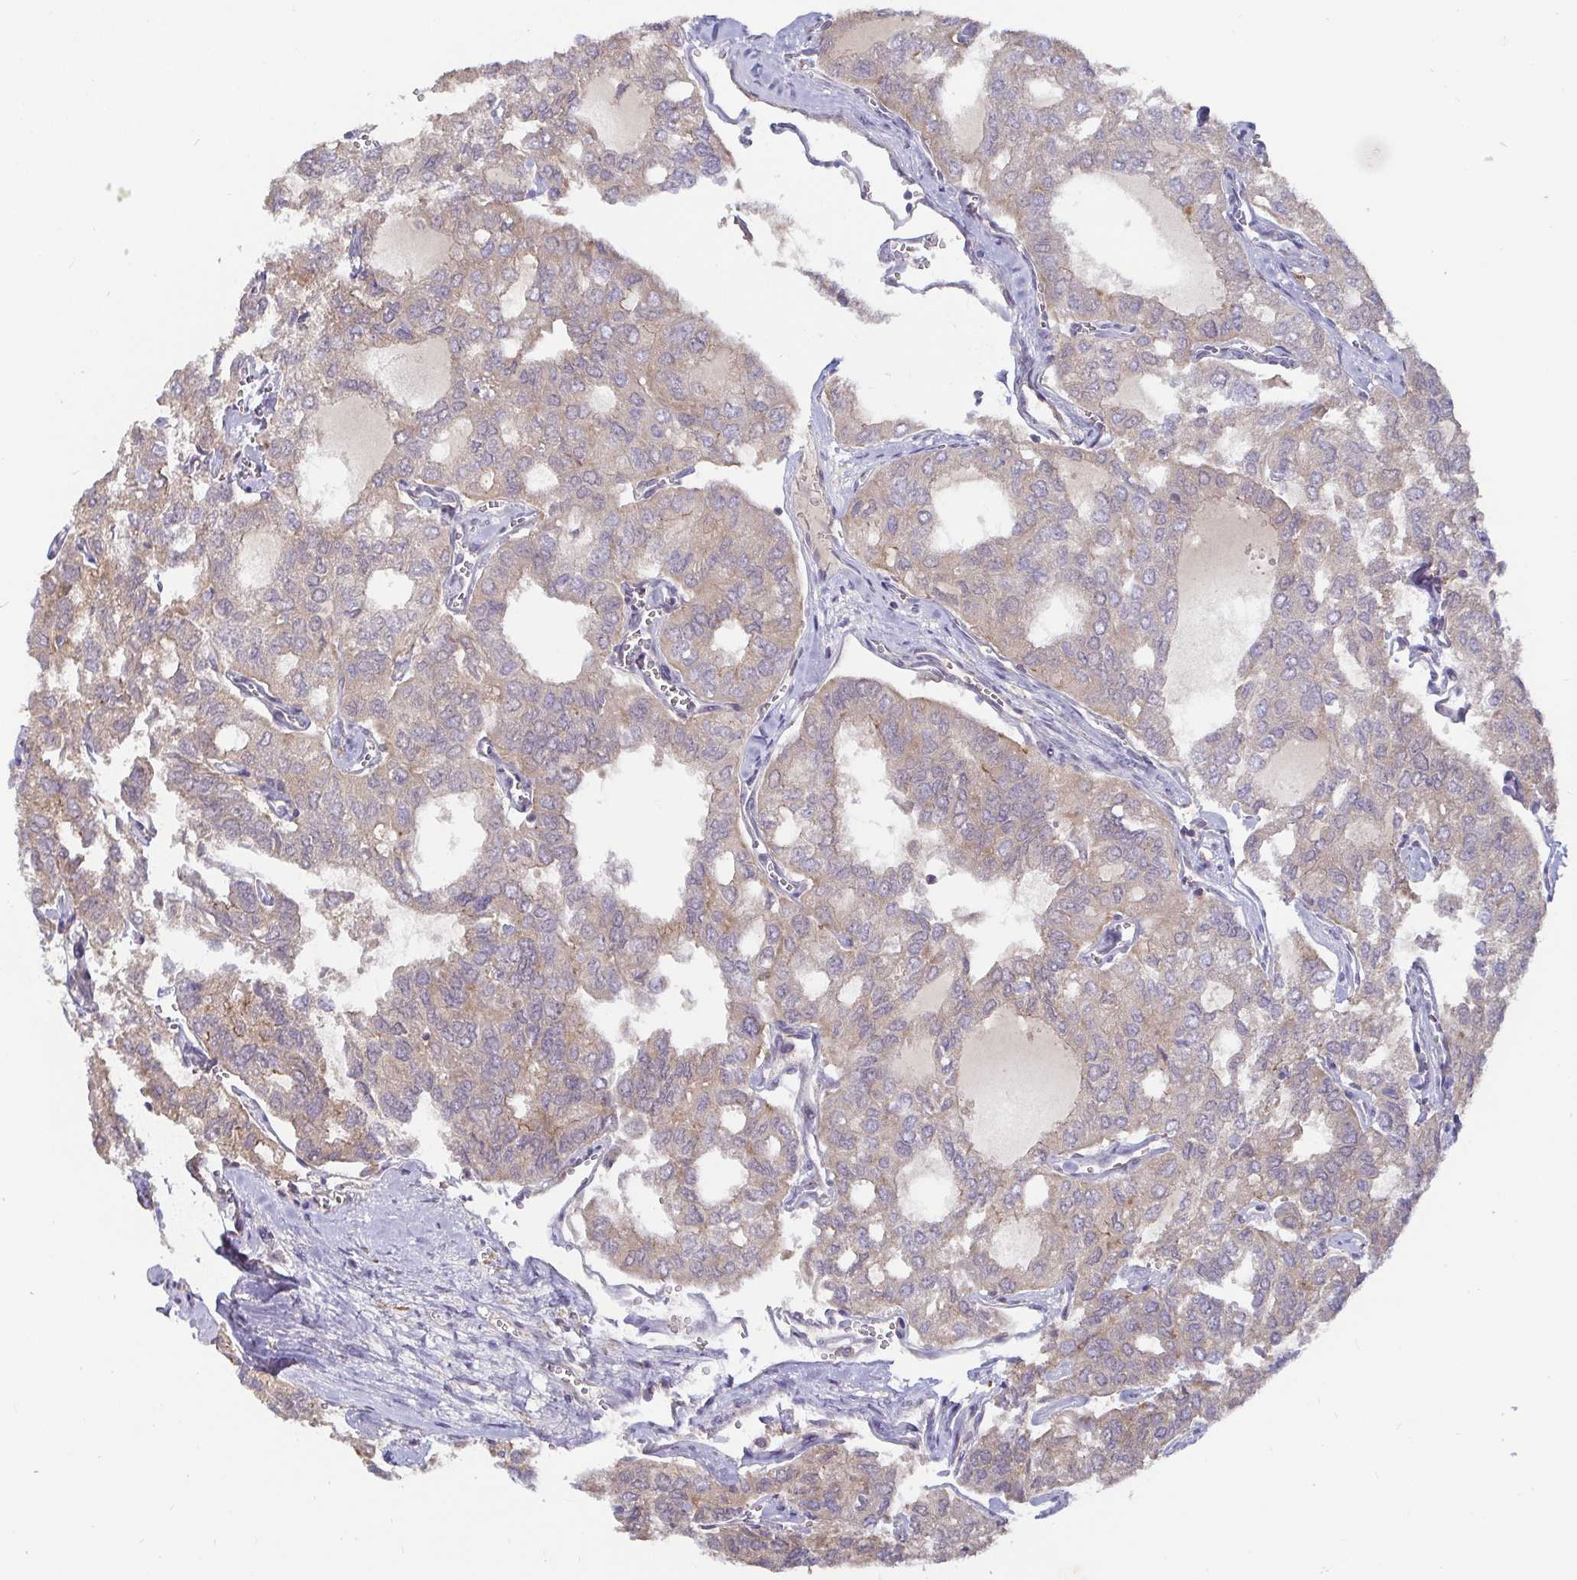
{"staining": {"intensity": "weak", "quantity": "<25%", "location": "cytoplasmic/membranous"}, "tissue": "thyroid cancer", "cell_type": "Tumor cells", "image_type": "cancer", "snomed": [{"axis": "morphology", "description": "Follicular adenoma carcinoma, NOS"}, {"axis": "topography", "description": "Thyroid gland"}], "caption": "IHC image of human thyroid cancer stained for a protein (brown), which displays no positivity in tumor cells.", "gene": "CDH18", "patient": {"sex": "male", "age": 75}}